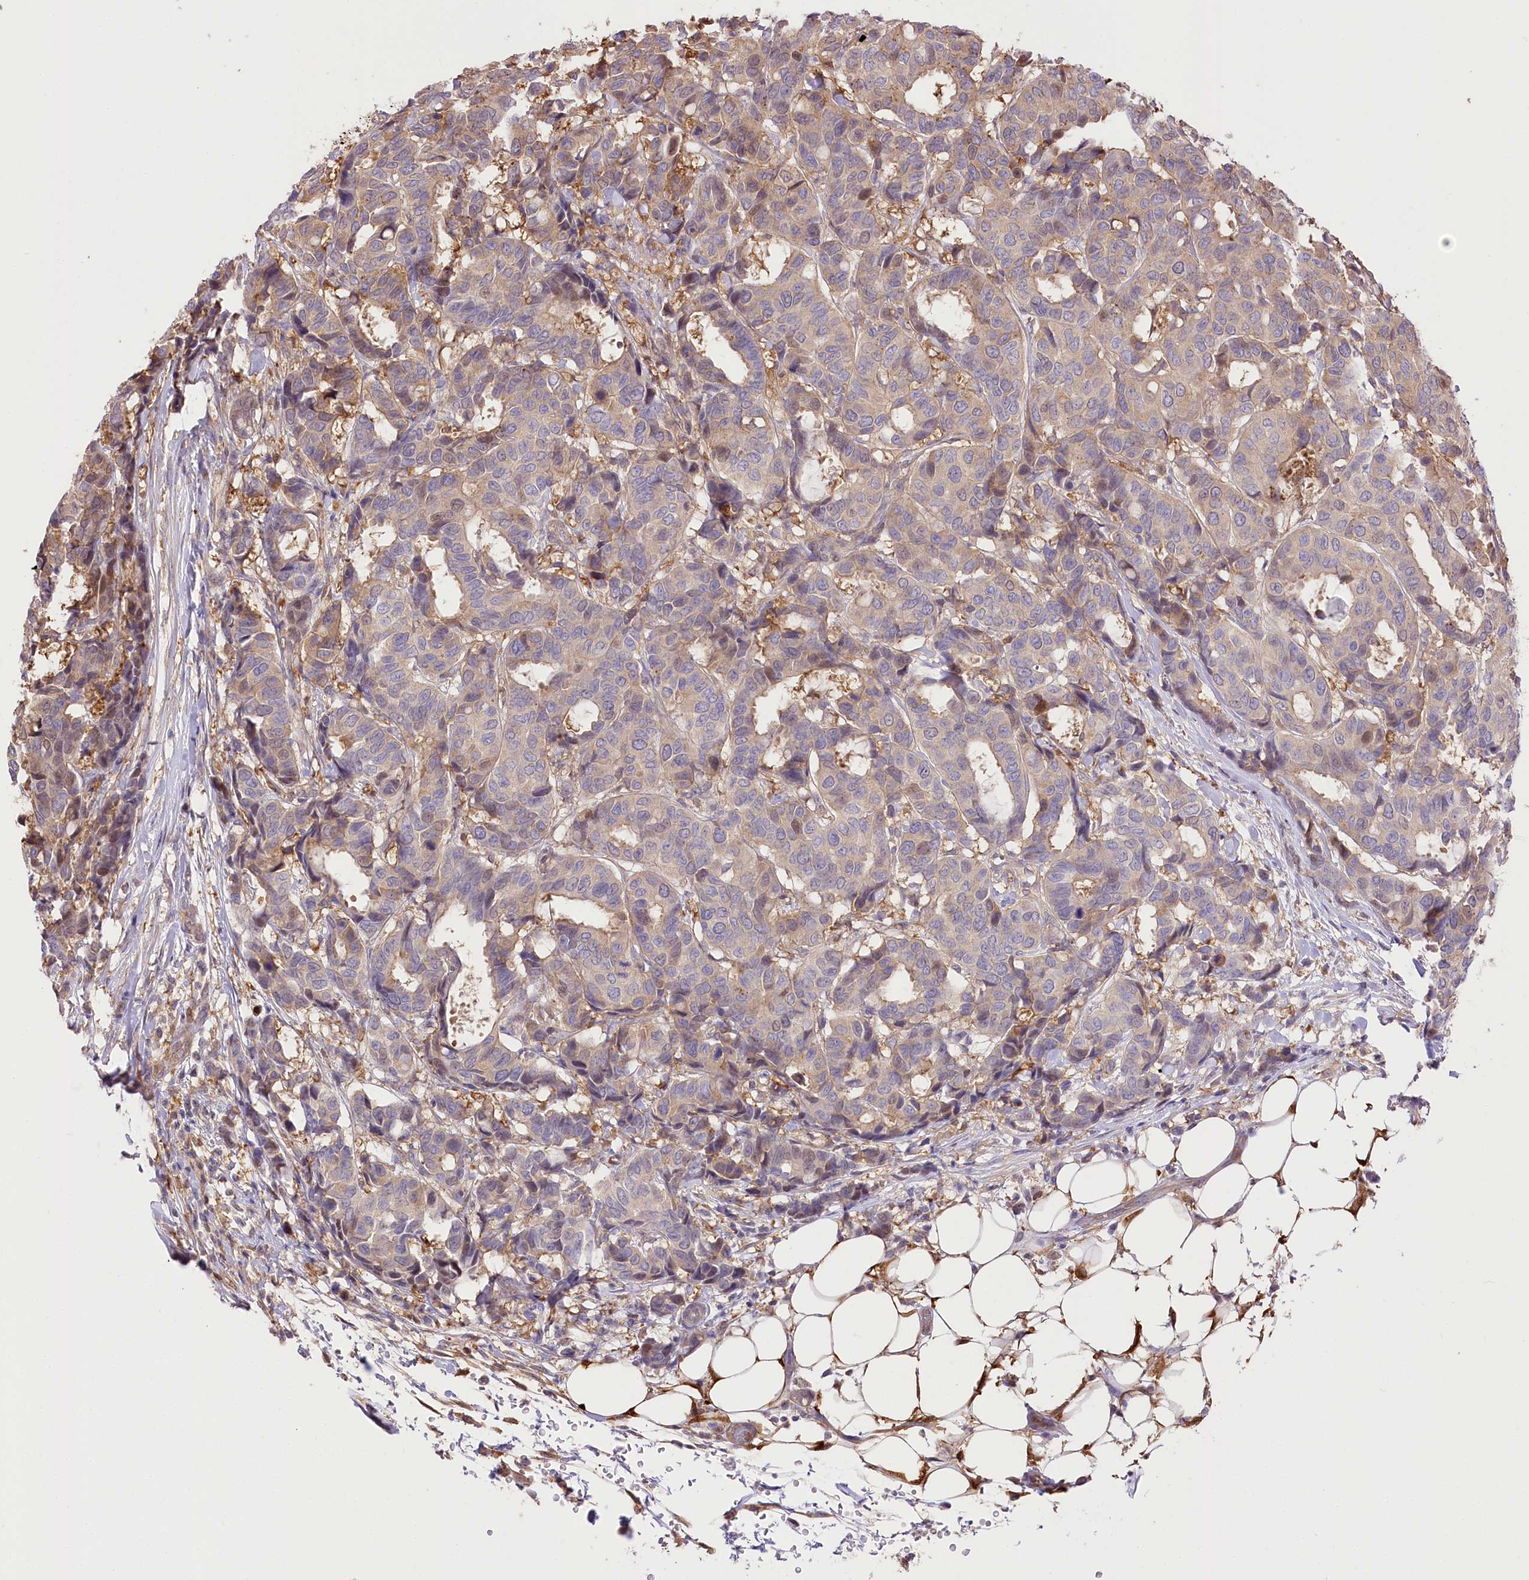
{"staining": {"intensity": "weak", "quantity": "<25%", "location": "cytoplasmic/membranous,nuclear"}, "tissue": "breast cancer", "cell_type": "Tumor cells", "image_type": "cancer", "snomed": [{"axis": "morphology", "description": "Duct carcinoma"}, {"axis": "topography", "description": "Breast"}], "caption": "This is an IHC image of breast cancer (intraductal carcinoma). There is no positivity in tumor cells.", "gene": "UGP2", "patient": {"sex": "female", "age": 87}}